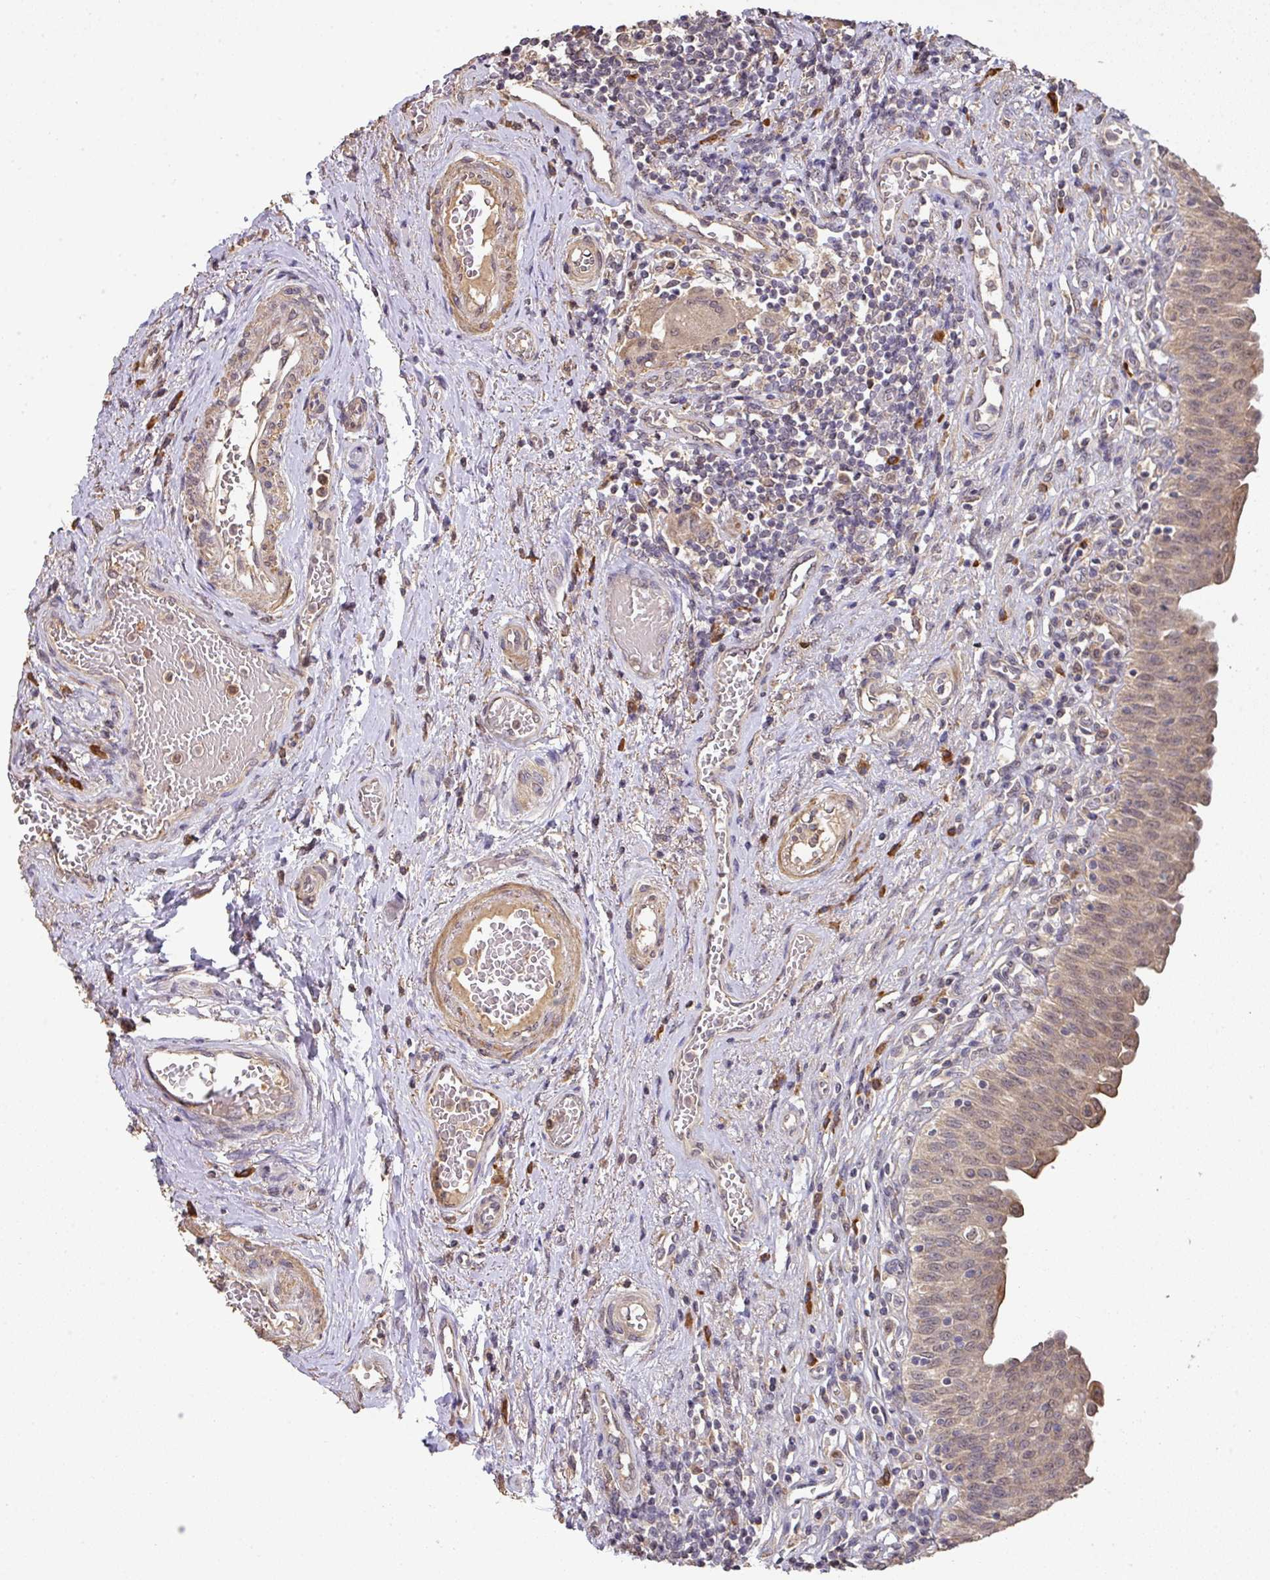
{"staining": {"intensity": "weak", "quantity": ">75%", "location": "cytoplasmic/membranous"}, "tissue": "urinary bladder", "cell_type": "Urothelial cells", "image_type": "normal", "snomed": [{"axis": "morphology", "description": "Normal tissue, NOS"}, {"axis": "topography", "description": "Urinary bladder"}], "caption": "DAB immunohistochemical staining of benign human urinary bladder demonstrates weak cytoplasmic/membranous protein staining in approximately >75% of urothelial cells. Immunohistochemistry stains the protein in brown and the nuclei are stained blue.", "gene": "ACVR2B", "patient": {"sex": "male", "age": 71}}